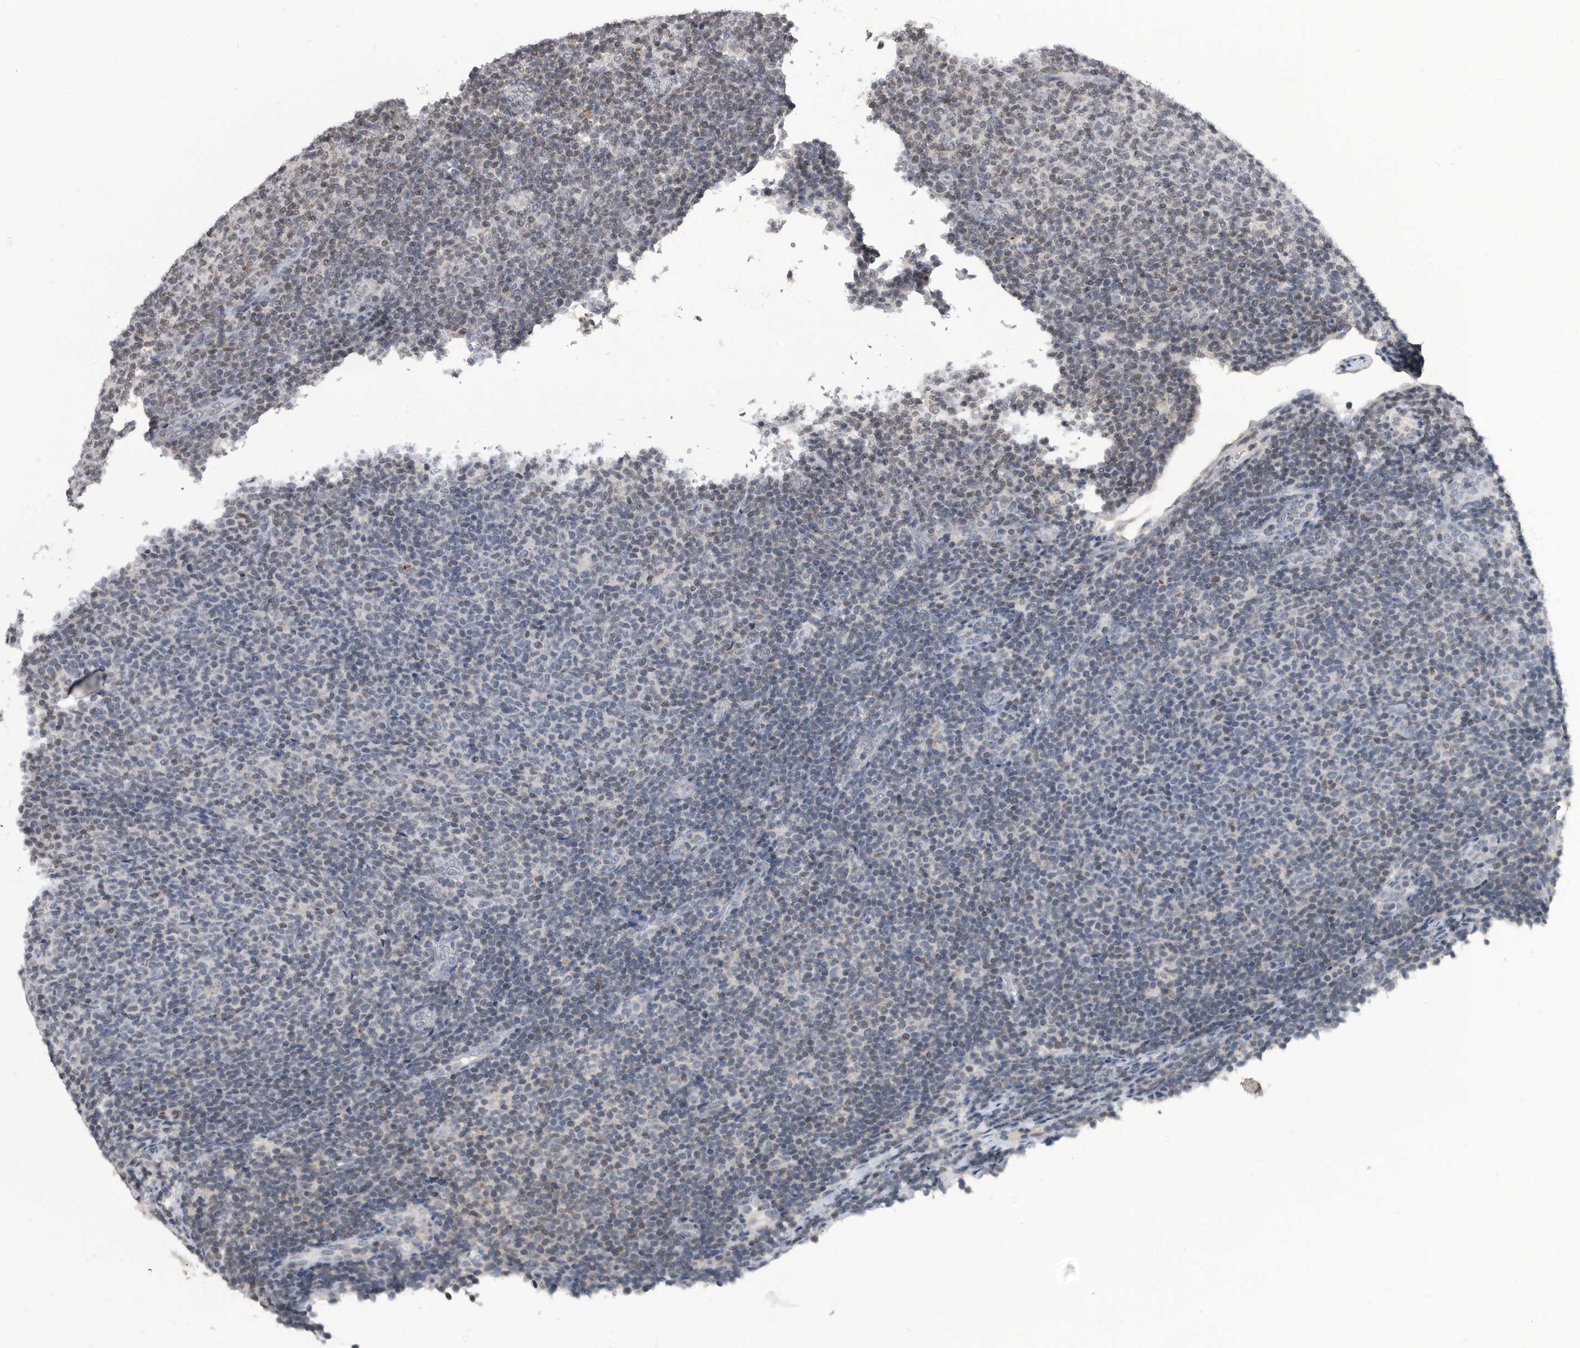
{"staining": {"intensity": "weak", "quantity": "25%-75%", "location": "nuclear"}, "tissue": "lymphoma", "cell_type": "Tumor cells", "image_type": "cancer", "snomed": [{"axis": "morphology", "description": "Malignant lymphoma, non-Hodgkin's type, Low grade"}, {"axis": "topography", "description": "Lymph node"}], "caption": "A brown stain highlights weak nuclear positivity of a protein in human lymphoma tumor cells. (DAB = brown stain, brightfield microscopy at high magnification).", "gene": "TSTD1", "patient": {"sex": "male", "age": 66}}